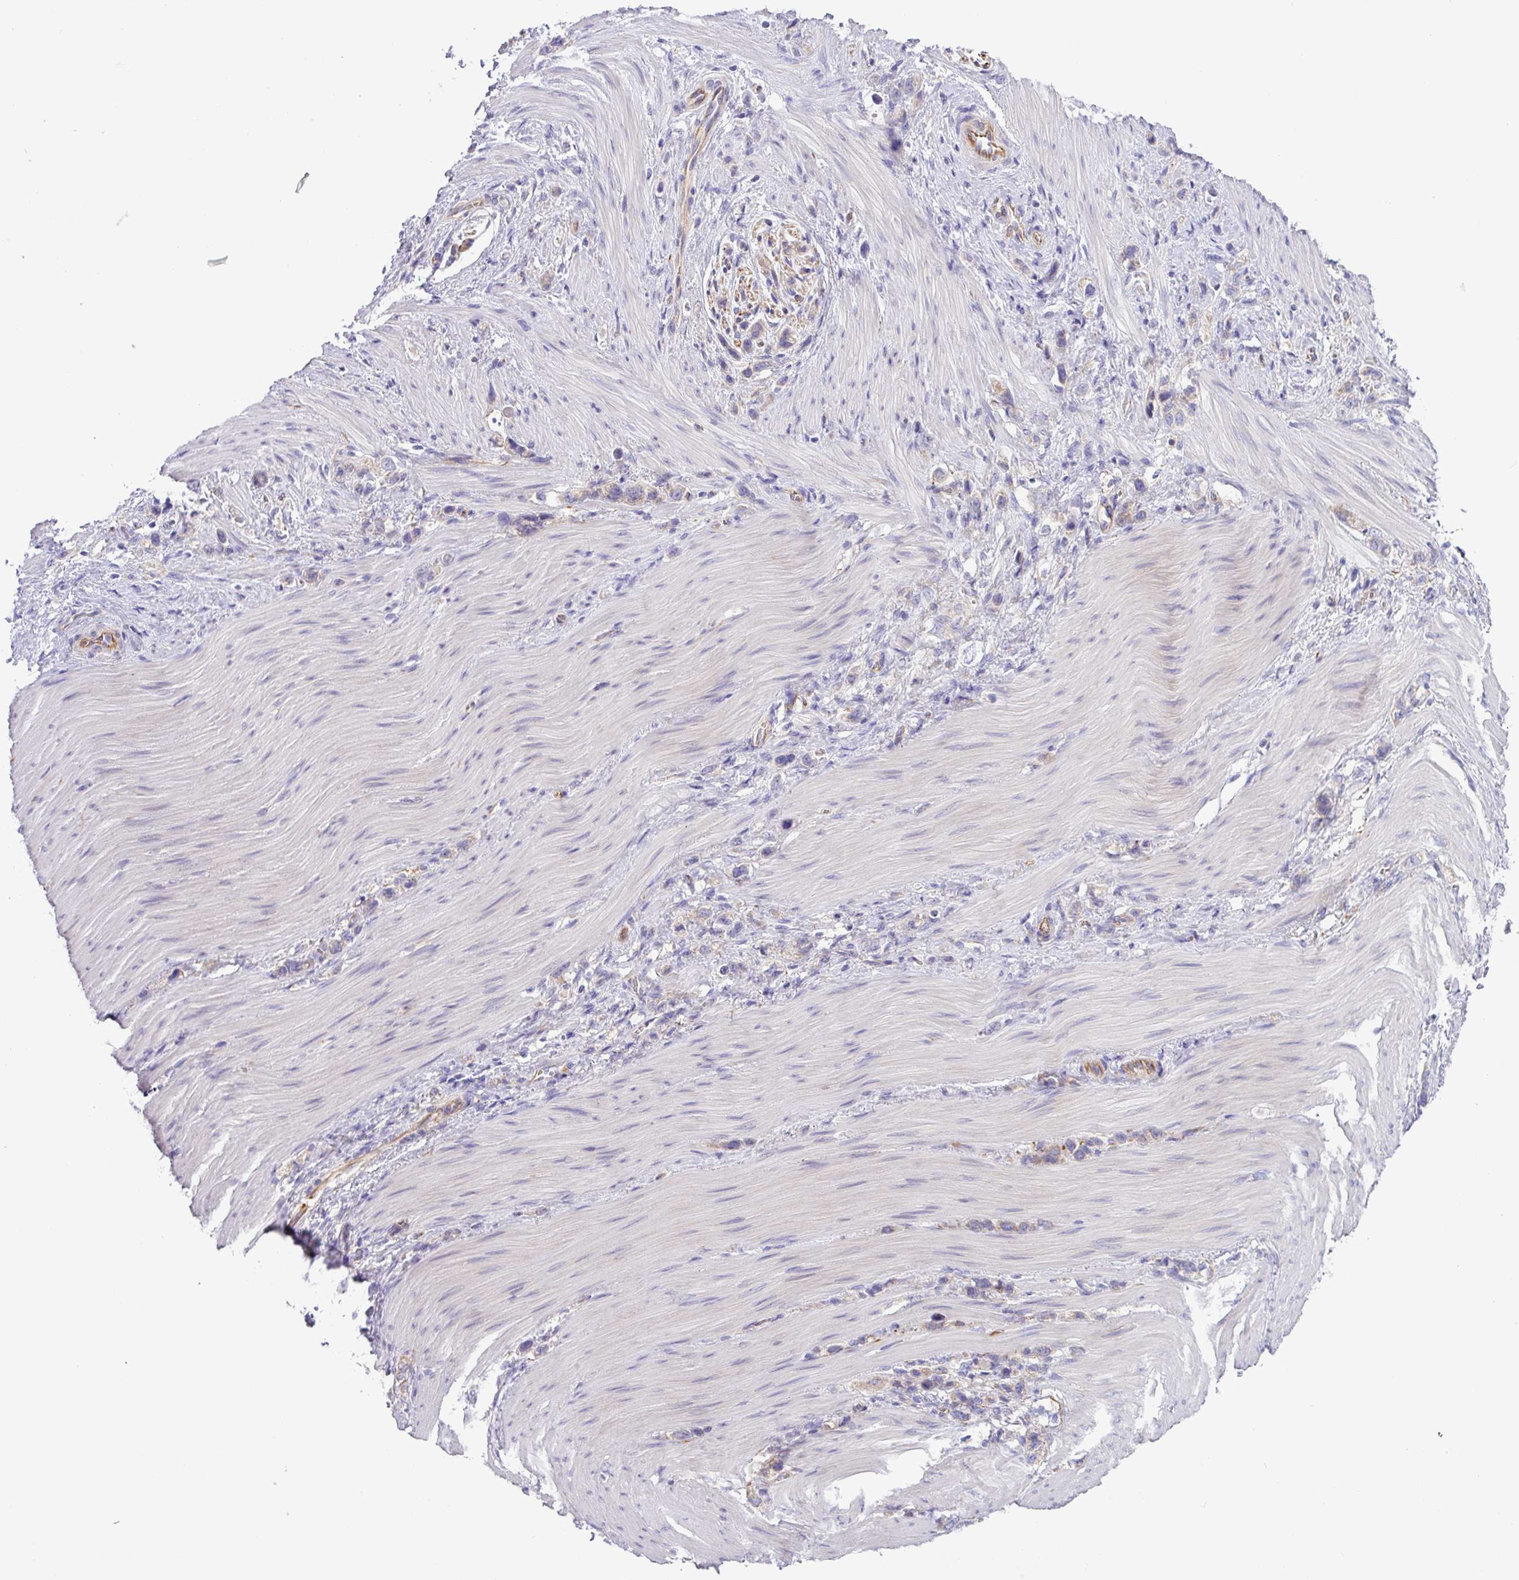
{"staining": {"intensity": "weak", "quantity": "25%-75%", "location": "cytoplasmic/membranous"}, "tissue": "stomach cancer", "cell_type": "Tumor cells", "image_type": "cancer", "snomed": [{"axis": "morphology", "description": "Adenocarcinoma, NOS"}, {"axis": "topography", "description": "Stomach"}], "caption": "Stomach cancer (adenocarcinoma) tissue exhibits weak cytoplasmic/membranous staining in about 25%-75% of tumor cells (Brightfield microscopy of DAB IHC at high magnification).", "gene": "MRM2", "patient": {"sex": "female", "age": 65}}